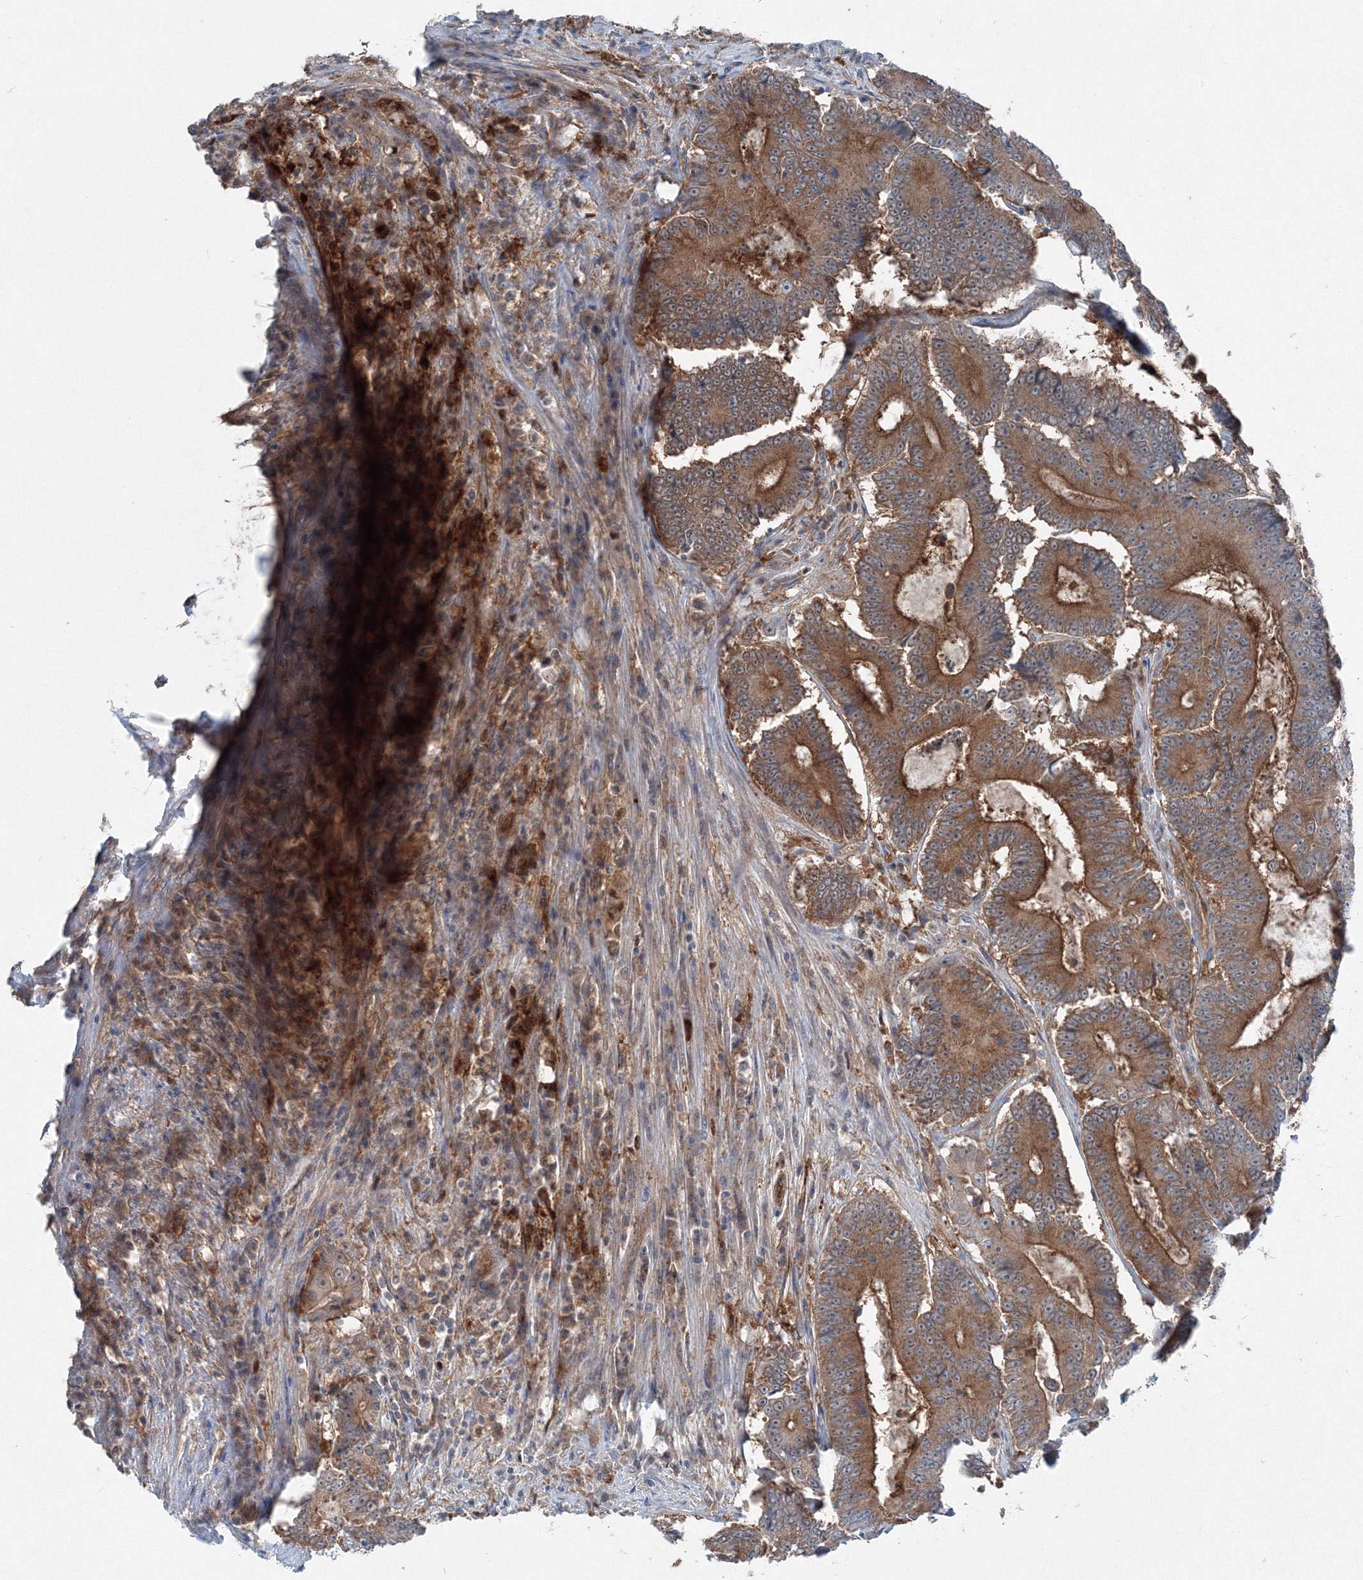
{"staining": {"intensity": "strong", "quantity": ">75%", "location": "cytoplasmic/membranous"}, "tissue": "colorectal cancer", "cell_type": "Tumor cells", "image_type": "cancer", "snomed": [{"axis": "morphology", "description": "Adenocarcinoma, NOS"}, {"axis": "topography", "description": "Colon"}], "caption": "Immunohistochemistry (DAB) staining of human colorectal cancer demonstrates strong cytoplasmic/membranous protein positivity in about >75% of tumor cells.", "gene": "TPRKB", "patient": {"sex": "male", "age": 83}}